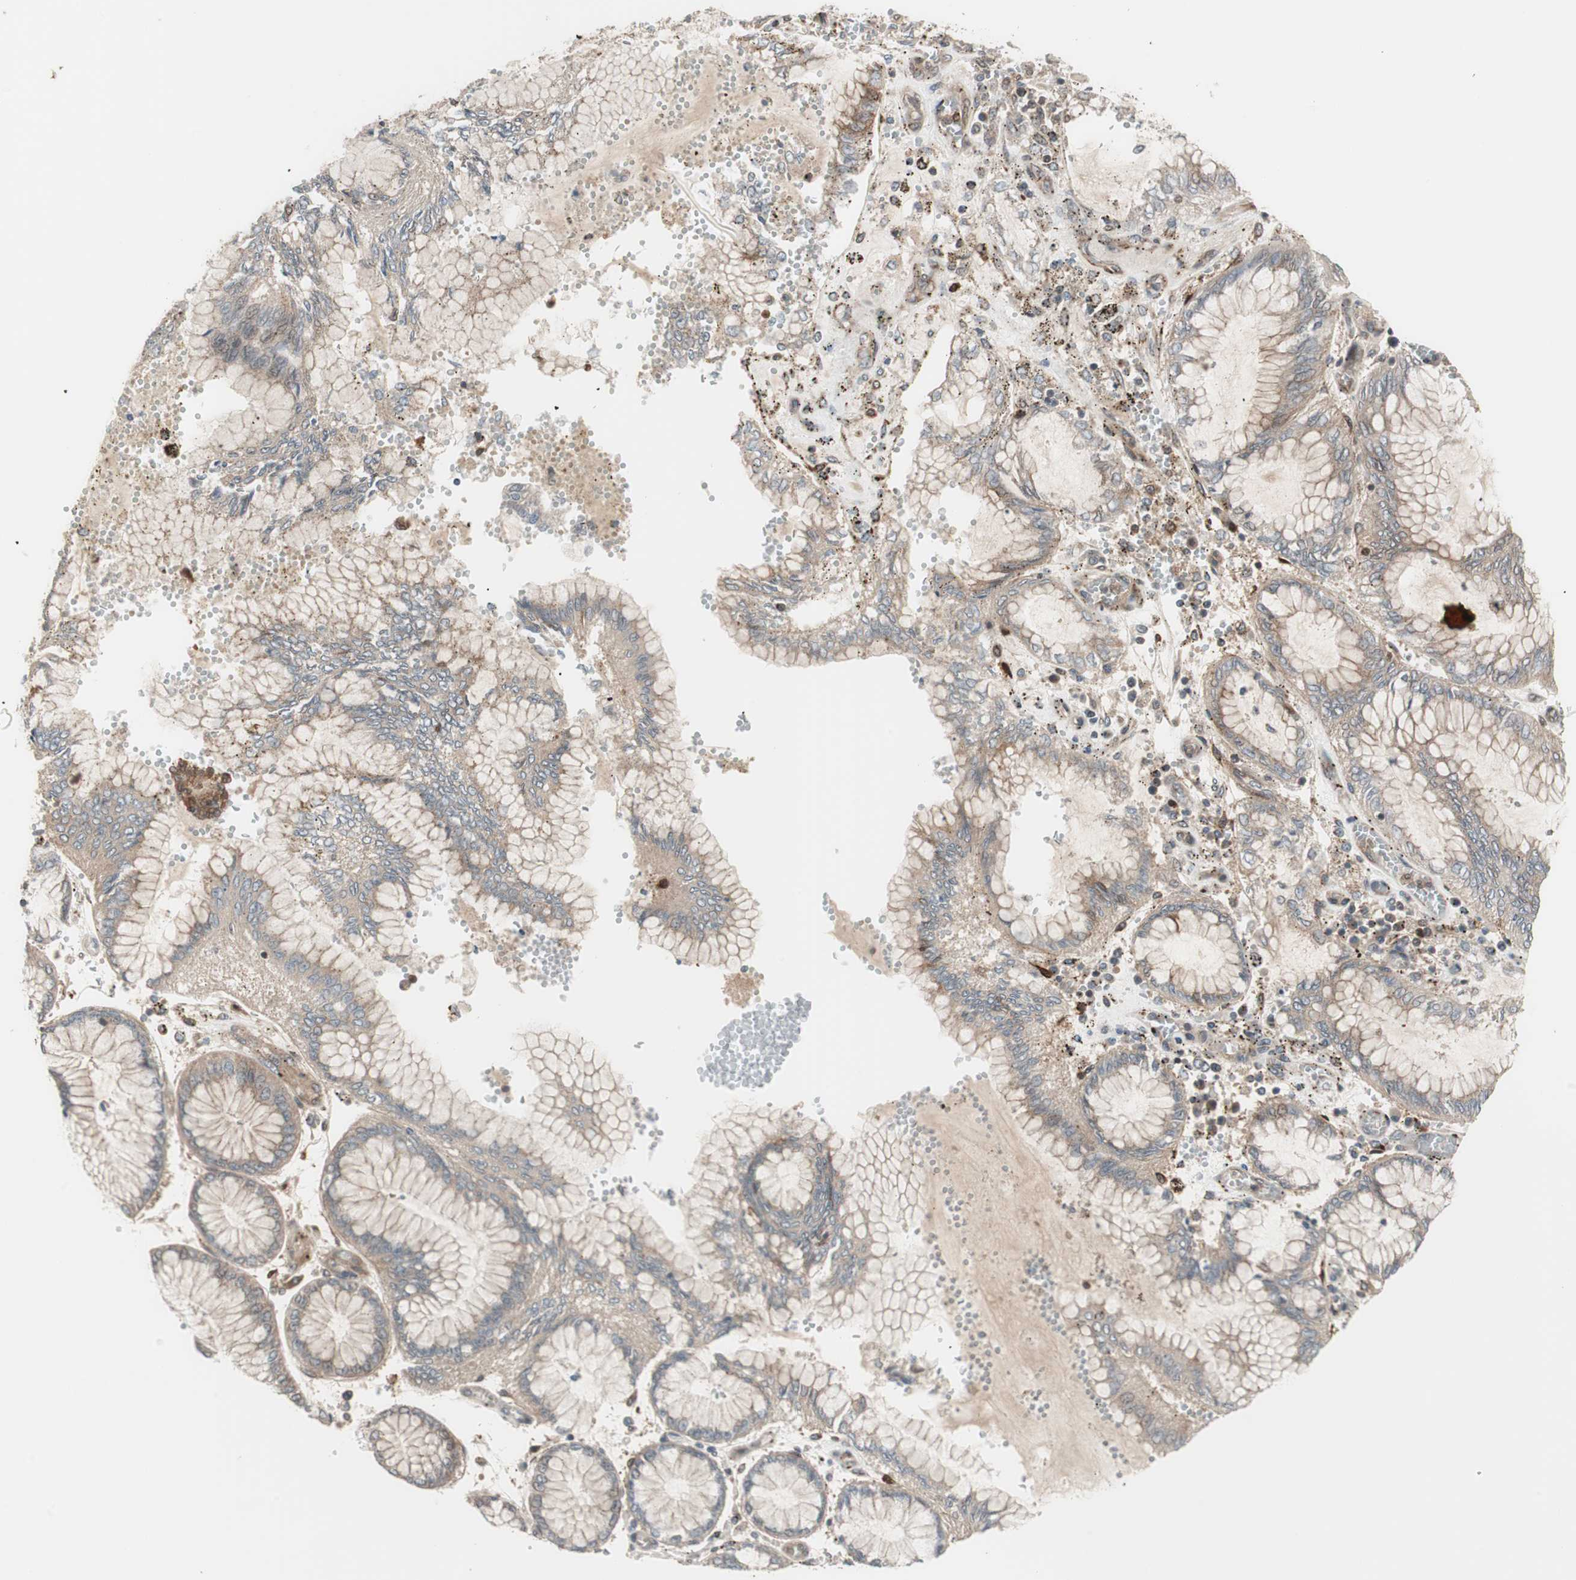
{"staining": {"intensity": "weak", "quantity": ">75%", "location": "cytoplasmic/membranous"}, "tissue": "stomach cancer", "cell_type": "Tumor cells", "image_type": "cancer", "snomed": [{"axis": "morphology", "description": "Normal tissue, NOS"}, {"axis": "morphology", "description": "Adenocarcinoma, NOS"}, {"axis": "topography", "description": "Stomach, upper"}, {"axis": "topography", "description": "Stomach"}], "caption": "Protein expression analysis of stomach cancer (adenocarcinoma) shows weak cytoplasmic/membranous positivity in about >75% of tumor cells.", "gene": "PRKG2", "patient": {"sex": "male", "age": 76}}